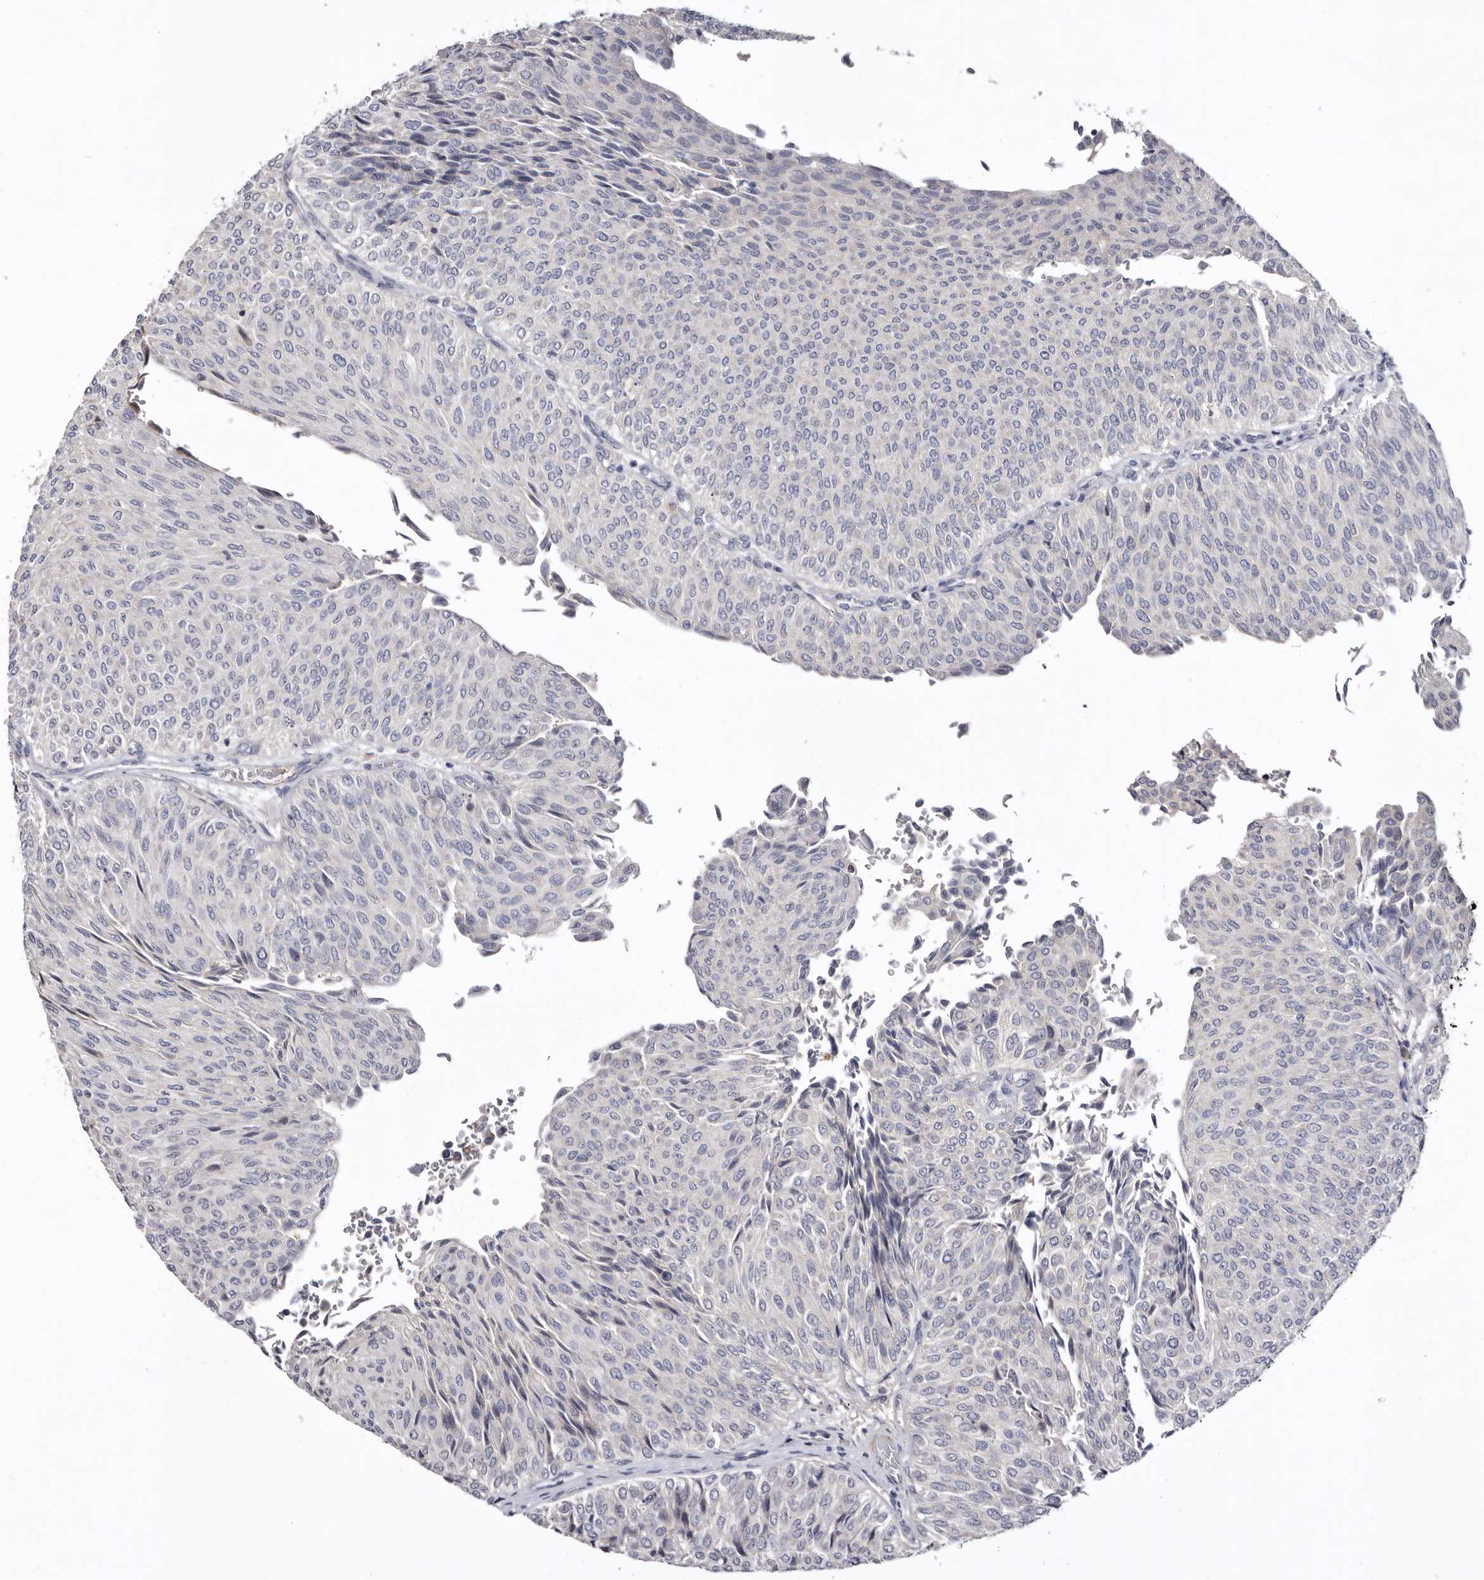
{"staining": {"intensity": "negative", "quantity": "none", "location": "none"}, "tissue": "urothelial cancer", "cell_type": "Tumor cells", "image_type": "cancer", "snomed": [{"axis": "morphology", "description": "Urothelial carcinoma, Low grade"}, {"axis": "topography", "description": "Urinary bladder"}], "caption": "The histopathology image shows no significant expression in tumor cells of urothelial cancer. (Immunohistochemistry (ihc), brightfield microscopy, high magnification).", "gene": "LMLN", "patient": {"sex": "male", "age": 78}}